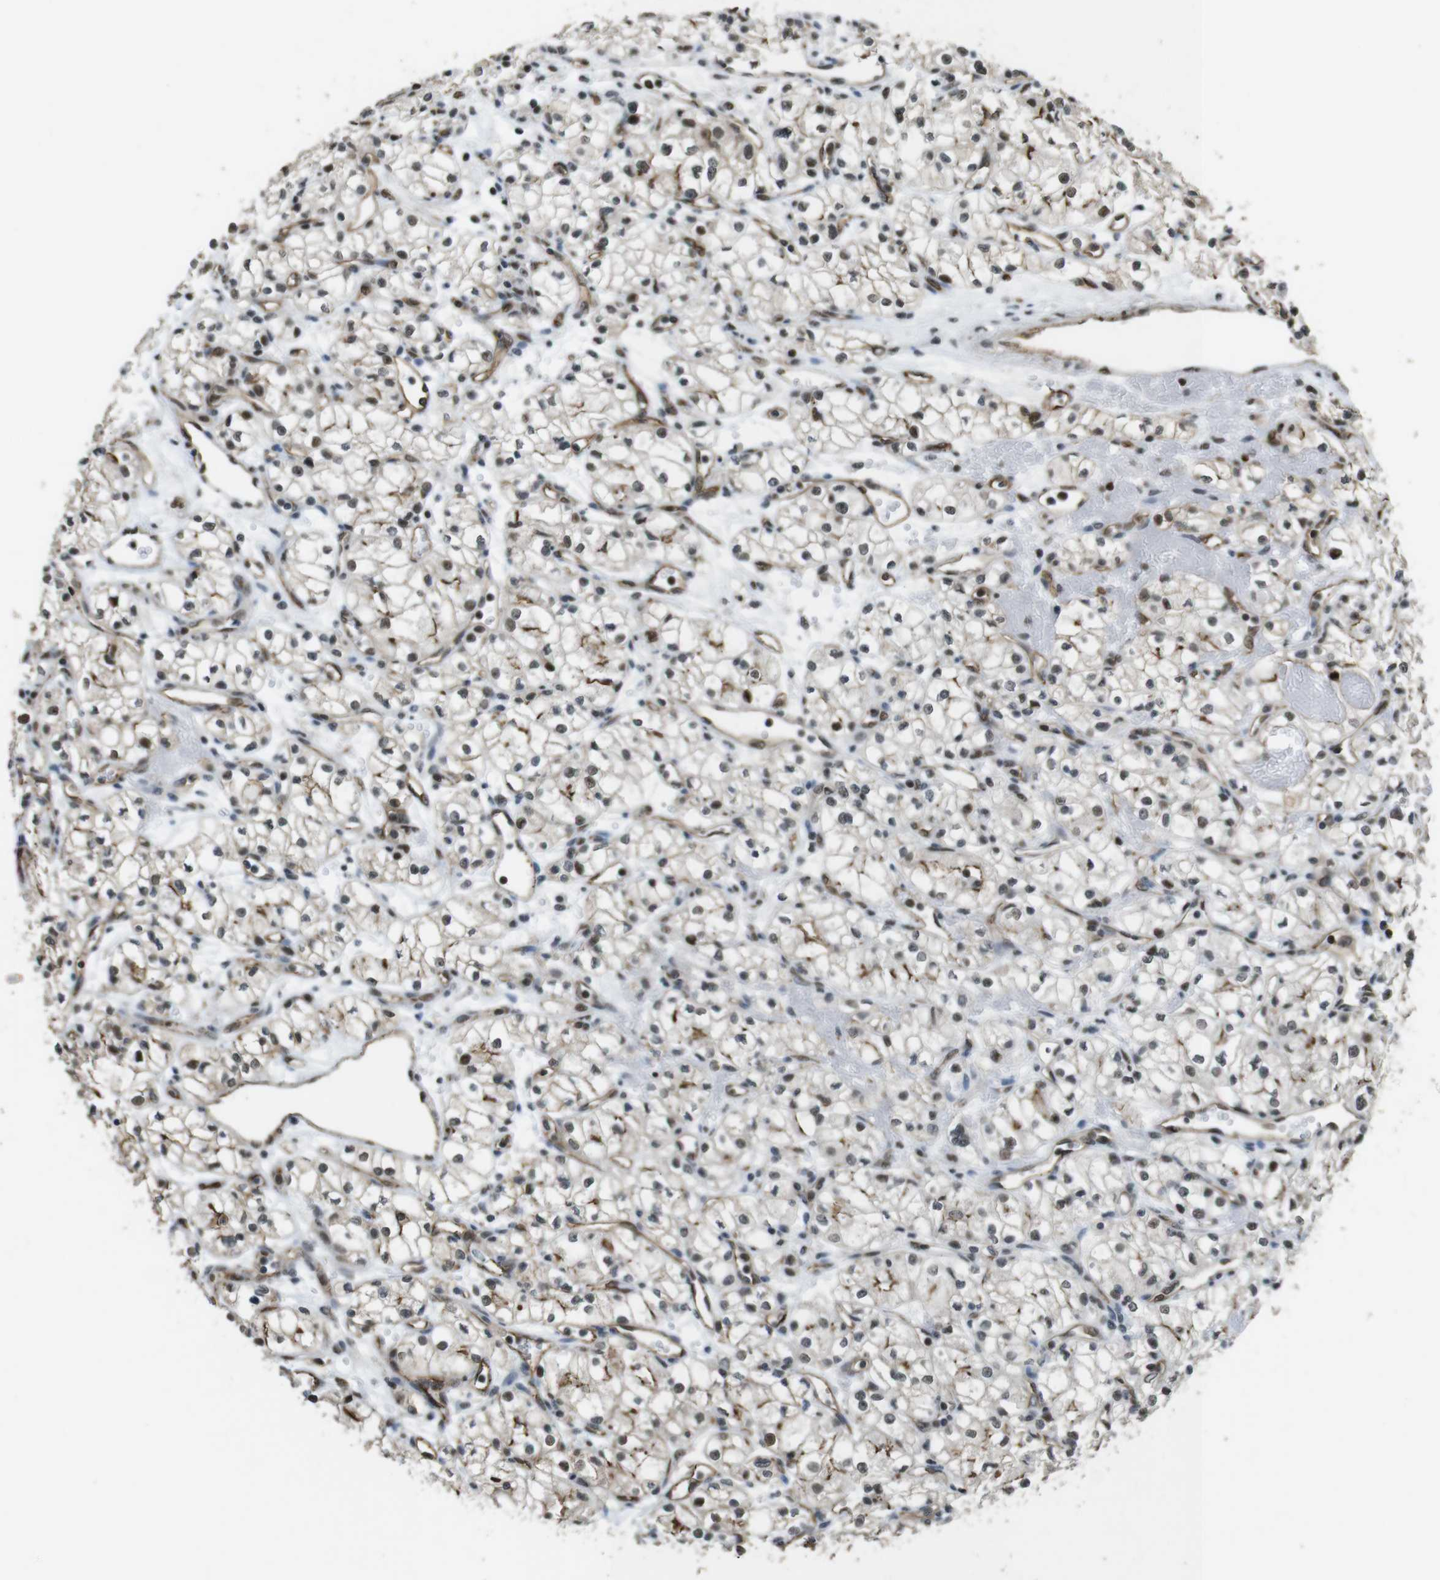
{"staining": {"intensity": "weak", "quantity": ">75%", "location": "nuclear"}, "tissue": "renal cancer", "cell_type": "Tumor cells", "image_type": "cancer", "snomed": [{"axis": "morphology", "description": "Normal tissue, NOS"}, {"axis": "morphology", "description": "Adenocarcinoma, NOS"}, {"axis": "topography", "description": "Kidney"}], "caption": "Immunohistochemistry (DAB) staining of human renal cancer reveals weak nuclear protein positivity in approximately >75% of tumor cells.", "gene": "CSNK2B", "patient": {"sex": "male", "age": 59}}